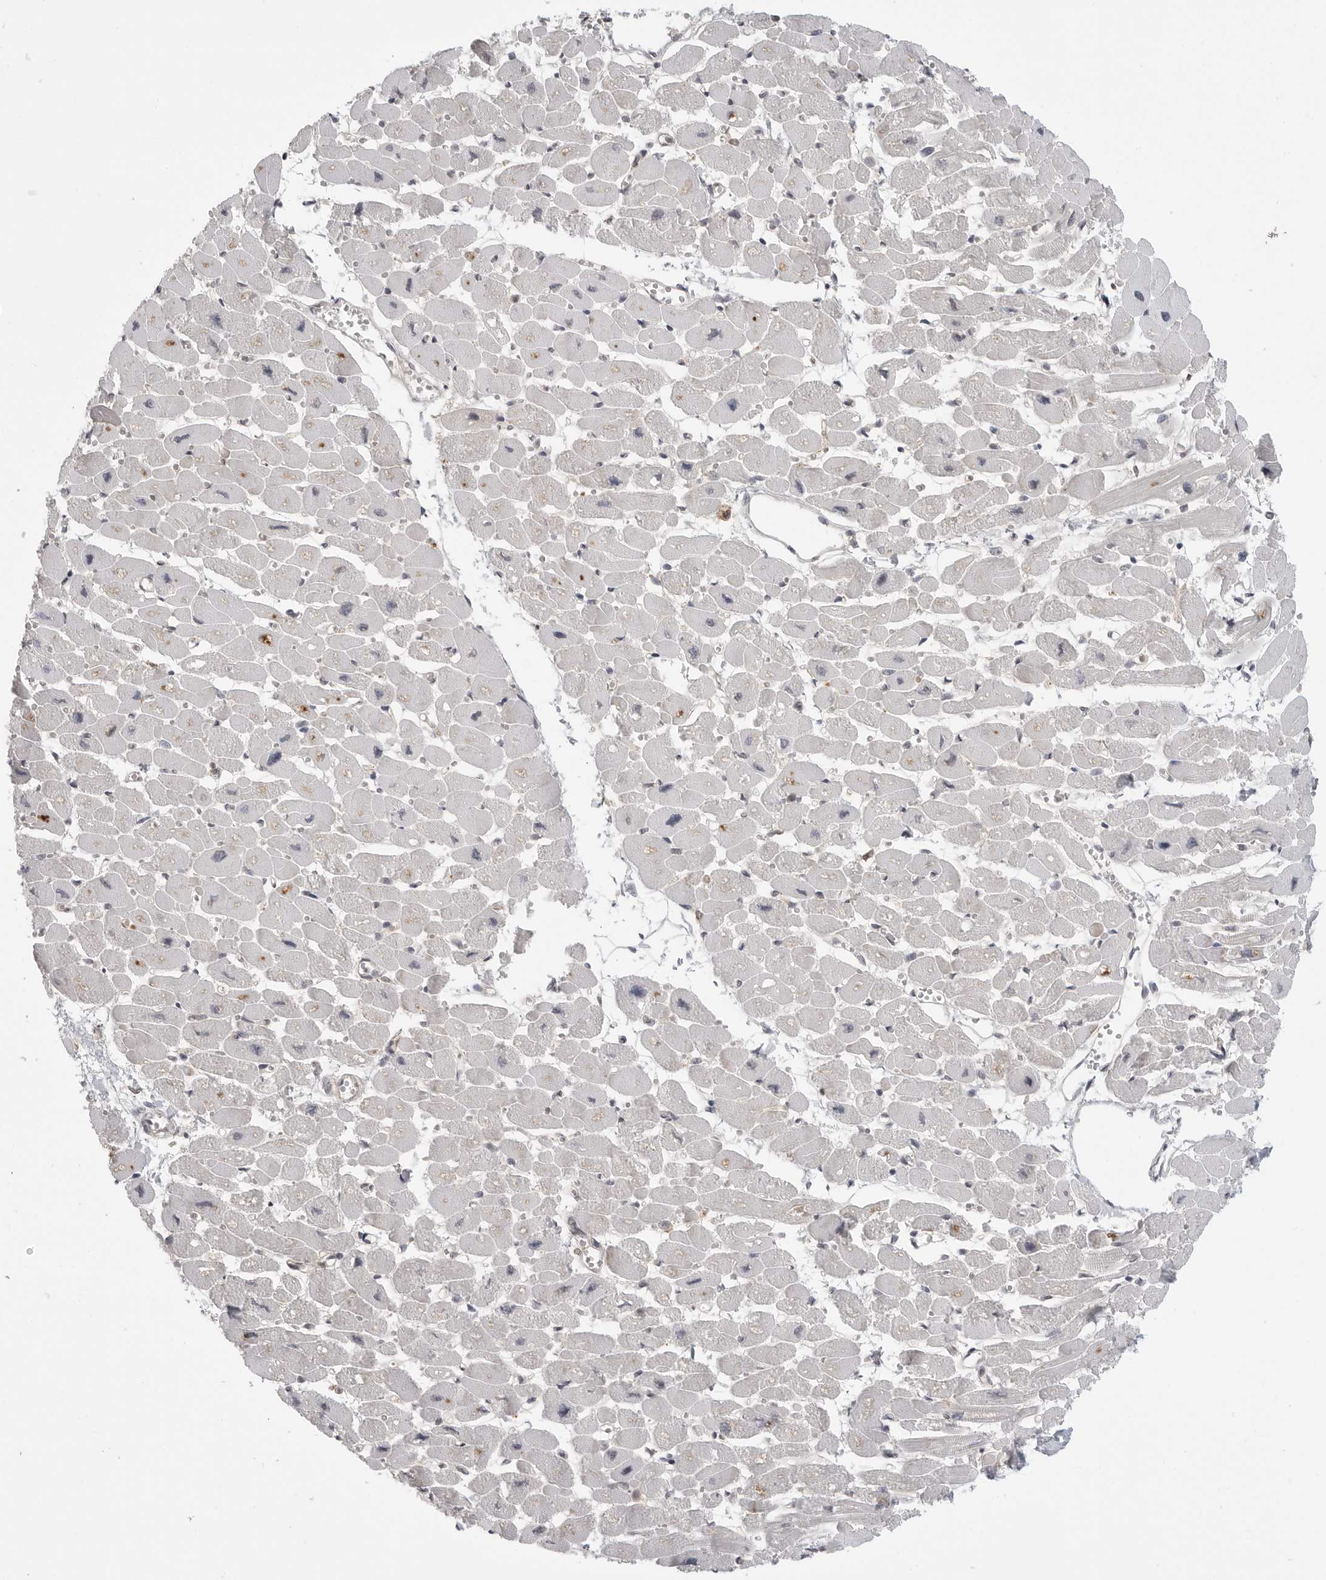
{"staining": {"intensity": "moderate", "quantity": "<25%", "location": "cytoplasmic/membranous"}, "tissue": "heart muscle", "cell_type": "Cardiomyocytes", "image_type": "normal", "snomed": [{"axis": "morphology", "description": "Normal tissue, NOS"}, {"axis": "topography", "description": "Heart"}], "caption": "Cardiomyocytes exhibit low levels of moderate cytoplasmic/membranous expression in about <25% of cells in unremarkable heart muscle.", "gene": "IFNGR1", "patient": {"sex": "female", "age": 54}}